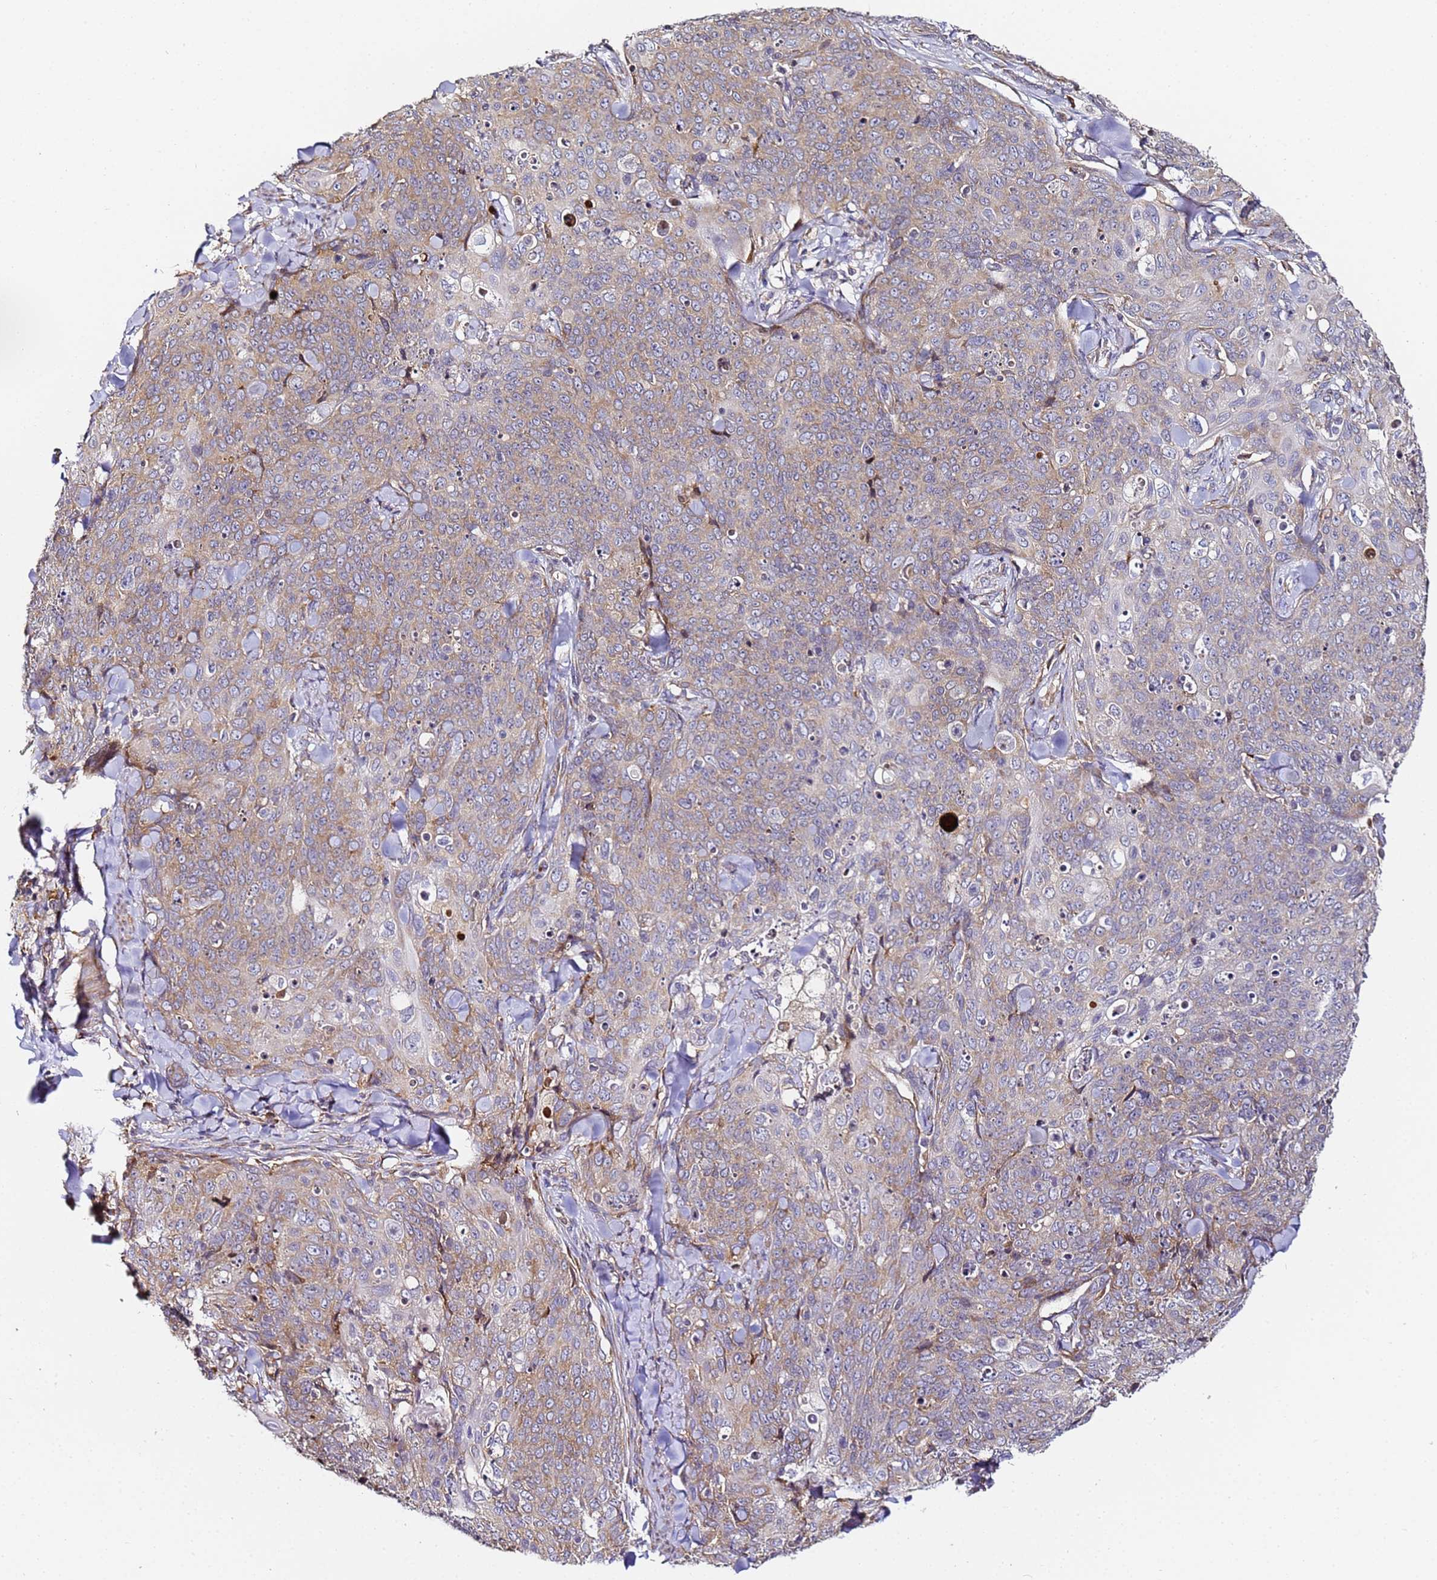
{"staining": {"intensity": "weak", "quantity": "25%-75%", "location": "cytoplasmic/membranous"}, "tissue": "skin cancer", "cell_type": "Tumor cells", "image_type": "cancer", "snomed": [{"axis": "morphology", "description": "Squamous cell carcinoma, NOS"}, {"axis": "topography", "description": "Skin"}, {"axis": "topography", "description": "Vulva"}], "caption": "Human skin cancer stained with a protein marker exhibits weak staining in tumor cells.", "gene": "RPL13A", "patient": {"sex": "female", "age": 85}}